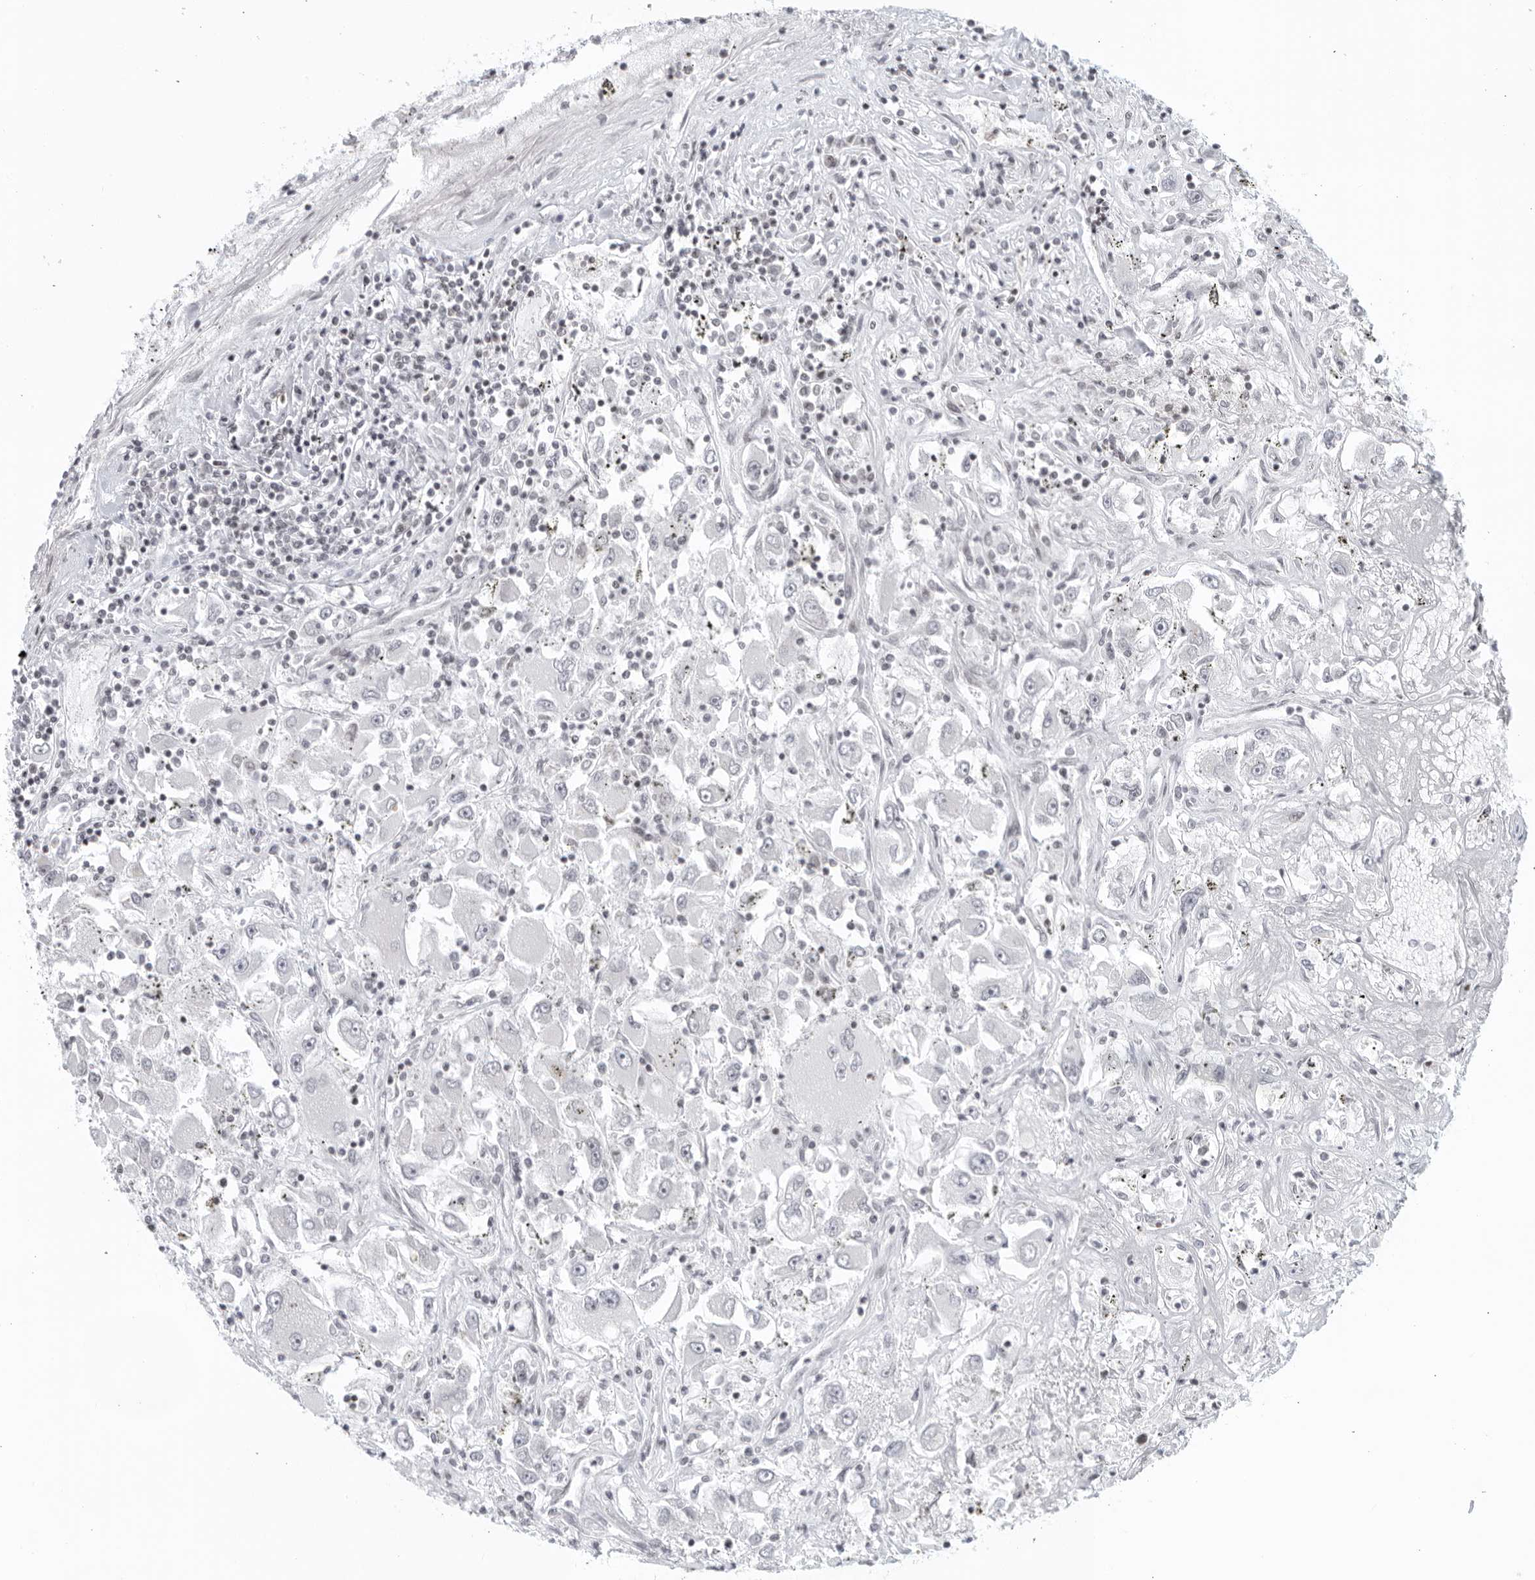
{"staining": {"intensity": "negative", "quantity": "none", "location": "none"}, "tissue": "renal cancer", "cell_type": "Tumor cells", "image_type": "cancer", "snomed": [{"axis": "morphology", "description": "Adenocarcinoma, NOS"}, {"axis": "topography", "description": "Kidney"}], "caption": "IHC histopathology image of neoplastic tissue: human renal adenocarcinoma stained with DAB (3,3'-diaminobenzidine) displays no significant protein expression in tumor cells.", "gene": "RAB11FIP3", "patient": {"sex": "female", "age": 52}}